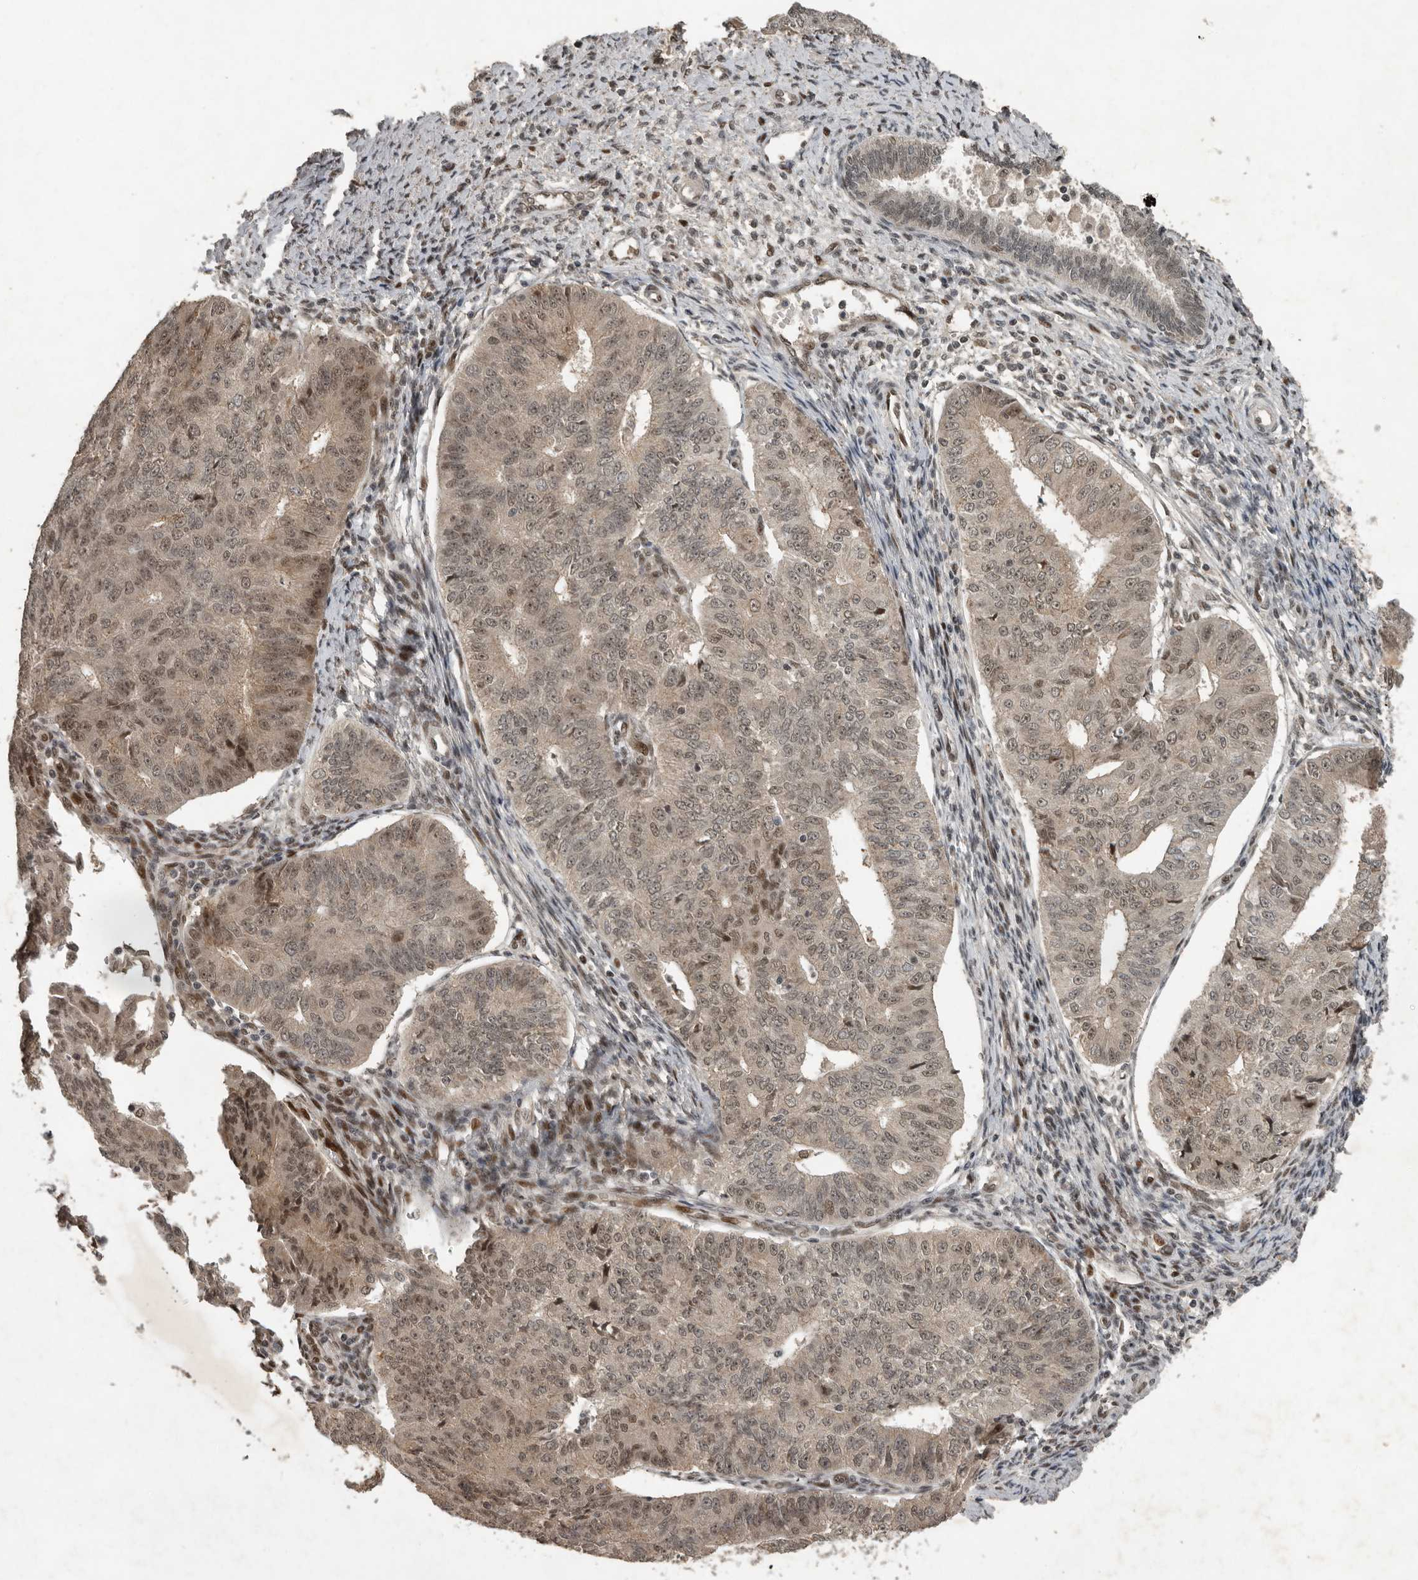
{"staining": {"intensity": "weak", "quantity": ">75%", "location": "cytoplasmic/membranous,nuclear"}, "tissue": "endometrial cancer", "cell_type": "Tumor cells", "image_type": "cancer", "snomed": [{"axis": "morphology", "description": "Adenocarcinoma, NOS"}, {"axis": "topography", "description": "Endometrium"}], "caption": "Immunohistochemical staining of endometrial cancer (adenocarcinoma) demonstrates weak cytoplasmic/membranous and nuclear protein expression in about >75% of tumor cells. (DAB IHC, brown staining for protein, blue staining for nuclei).", "gene": "CDC27", "patient": {"sex": "female", "age": 32}}